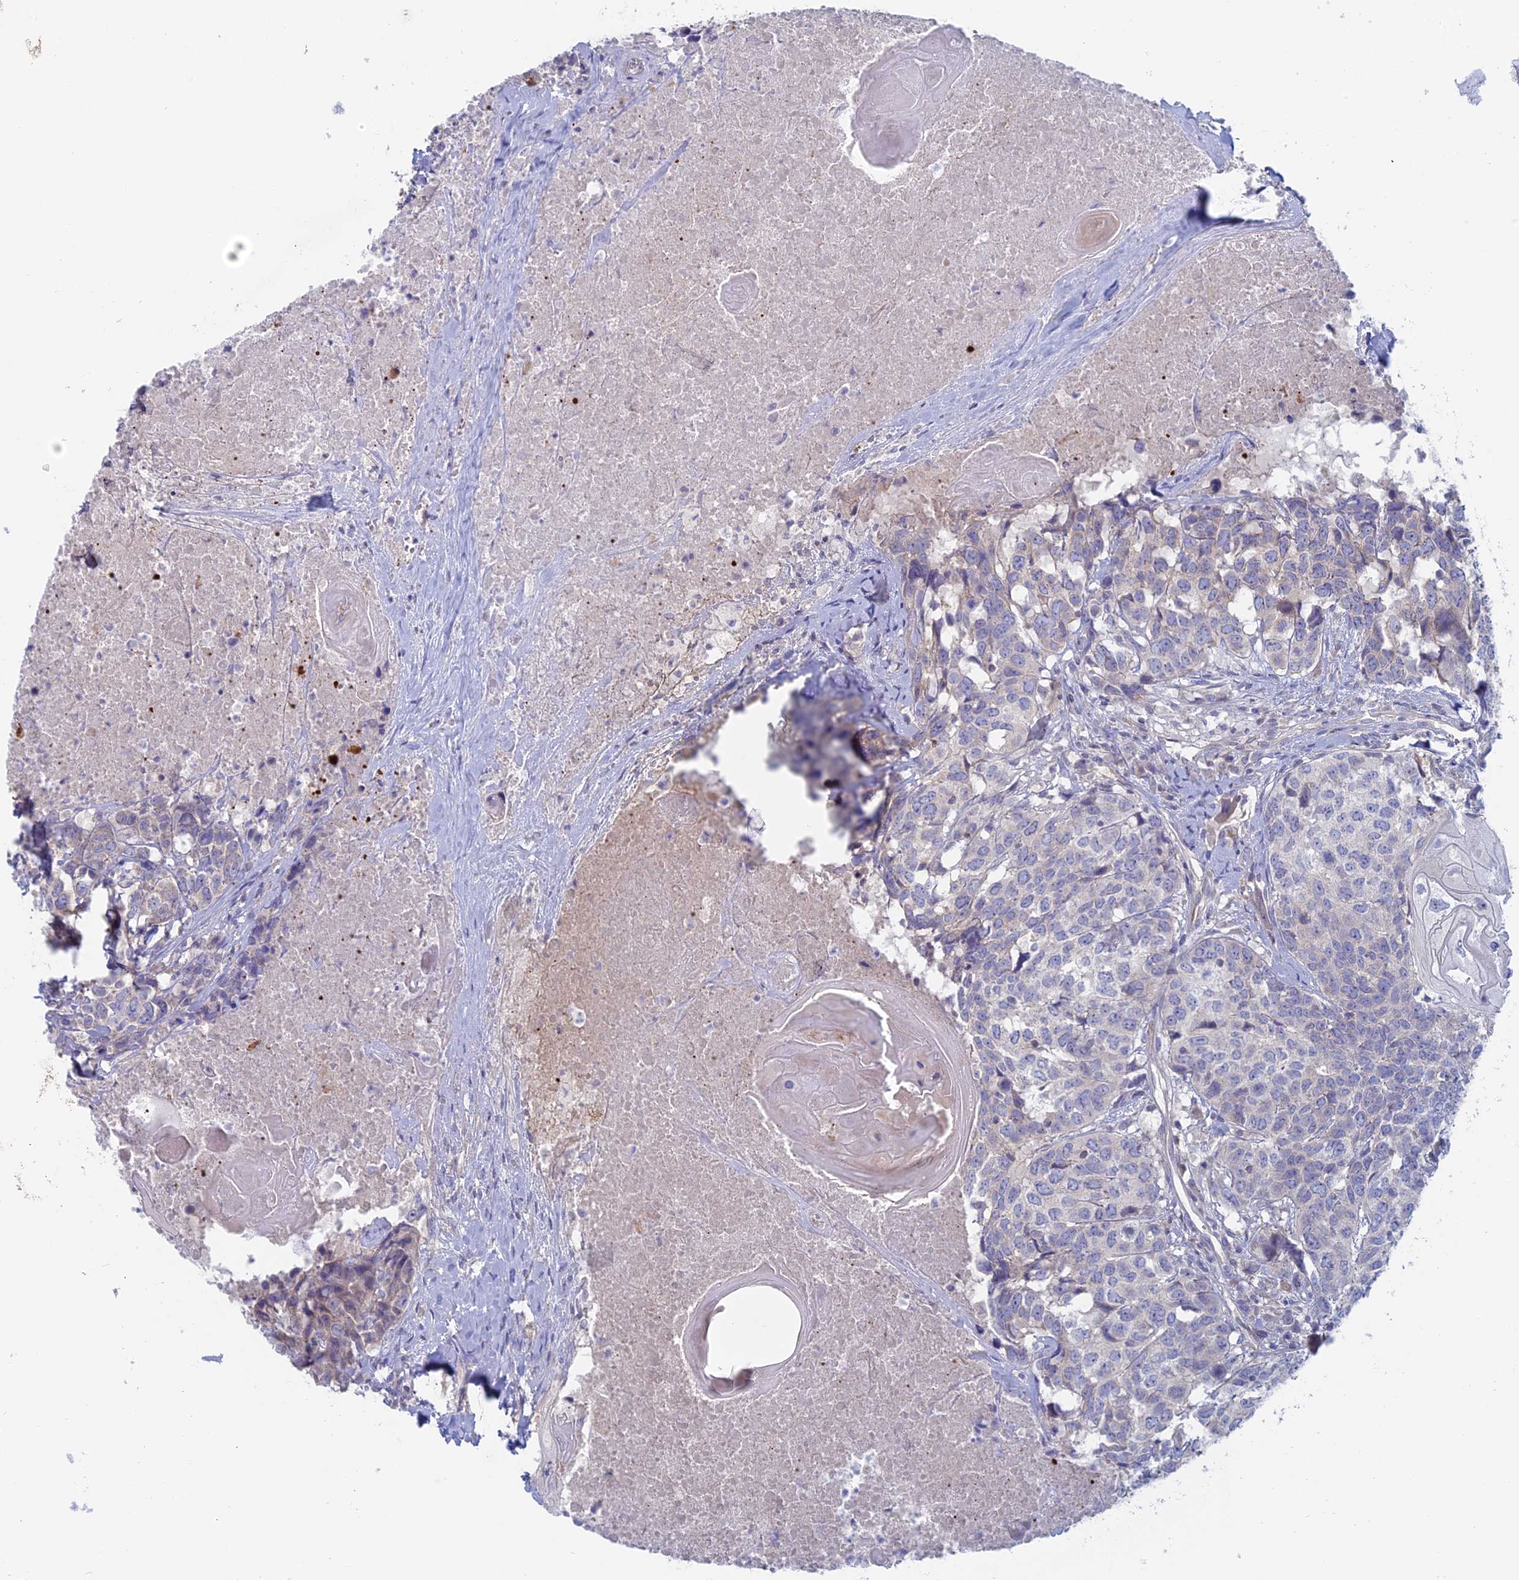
{"staining": {"intensity": "weak", "quantity": "<25%", "location": "cytoplasmic/membranous"}, "tissue": "head and neck cancer", "cell_type": "Tumor cells", "image_type": "cancer", "snomed": [{"axis": "morphology", "description": "Squamous cell carcinoma, NOS"}, {"axis": "topography", "description": "Head-Neck"}], "caption": "Micrograph shows no significant protein expression in tumor cells of head and neck cancer.", "gene": "TBC1D30", "patient": {"sex": "male", "age": 66}}